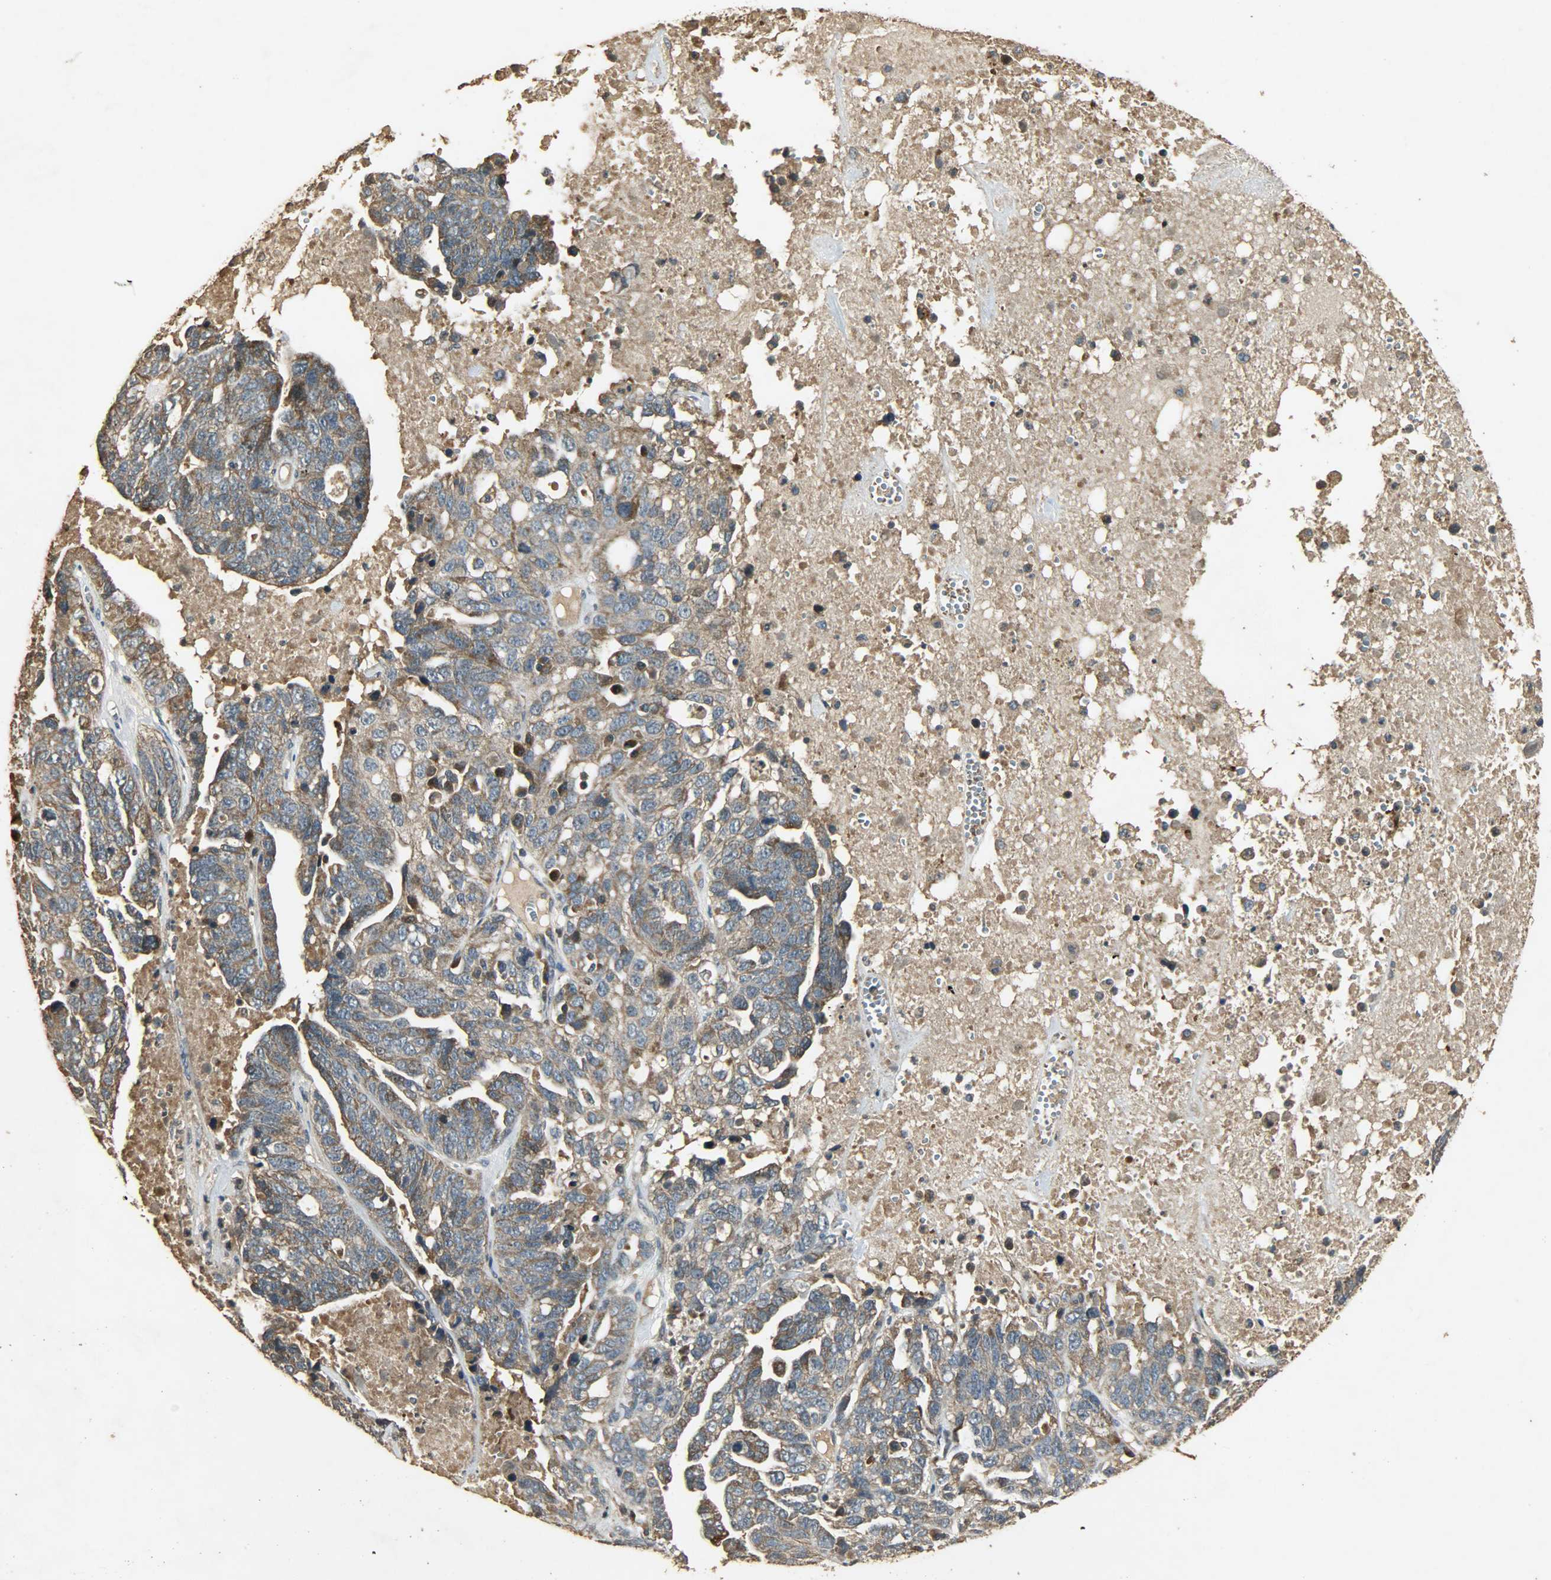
{"staining": {"intensity": "moderate", "quantity": ">75%", "location": "cytoplasmic/membranous"}, "tissue": "ovarian cancer", "cell_type": "Tumor cells", "image_type": "cancer", "snomed": [{"axis": "morphology", "description": "Cystadenocarcinoma, serous, NOS"}, {"axis": "topography", "description": "Ovary"}], "caption": "Tumor cells display medium levels of moderate cytoplasmic/membranous staining in about >75% of cells in ovarian serous cystadenocarcinoma. (Brightfield microscopy of DAB IHC at high magnification).", "gene": "ATP2B1", "patient": {"sex": "female", "age": 71}}